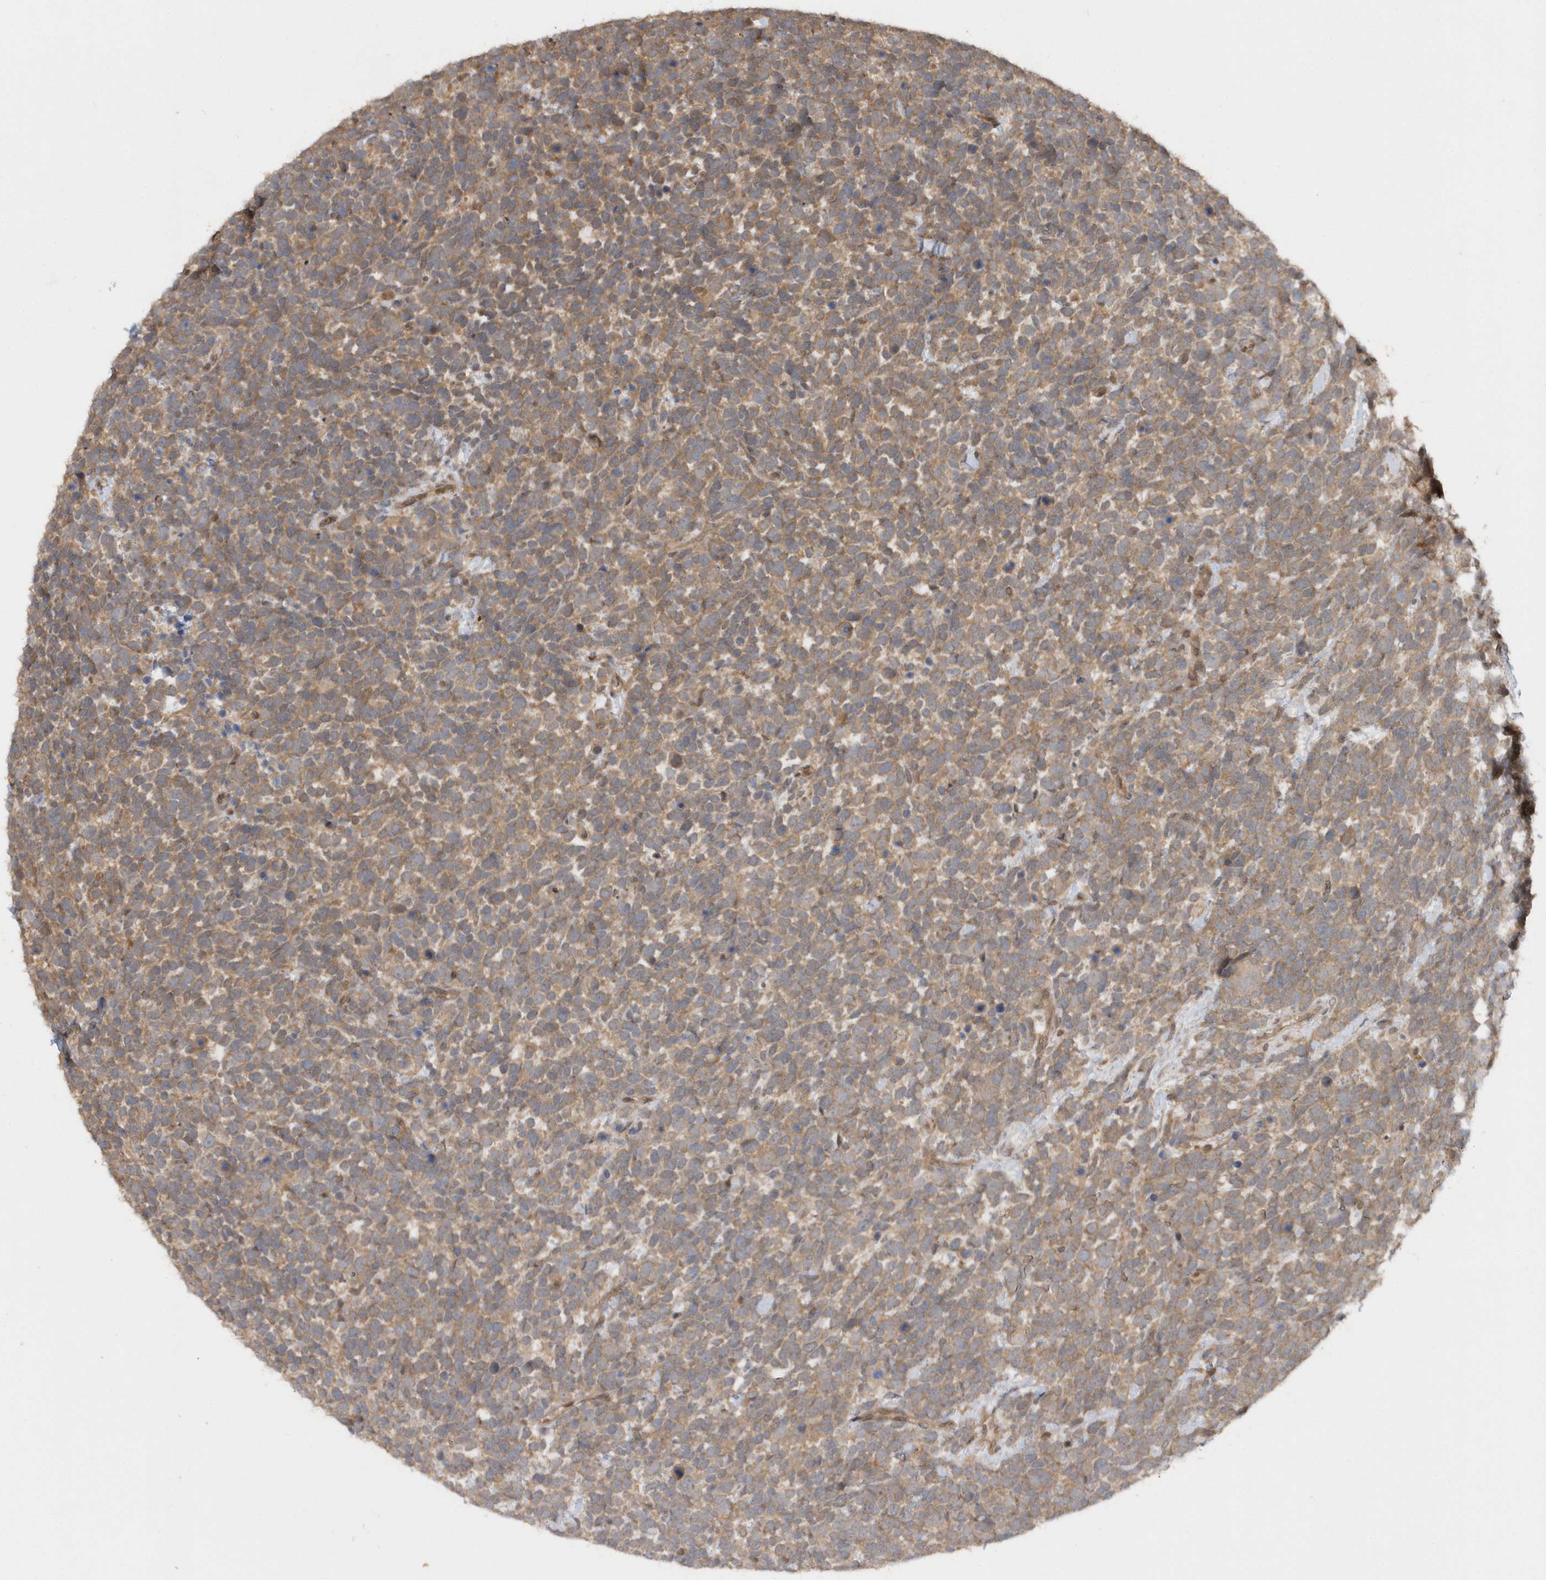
{"staining": {"intensity": "moderate", "quantity": ">75%", "location": "cytoplasmic/membranous"}, "tissue": "urothelial cancer", "cell_type": "Tumor cells", "image_type": "cancer", "snomed": [{"axis": "morphology", "description": "Urothelial carcinoma, High grade"}, {"axis": "topography", "description": "Urinary bladder"}], "caption": "Immunohistochemistry (IHC) histopathology image of human urothelial cancer stained for a protein (brown), which reveals medium levels of moderate cytoplasmic/membranous positivity in approximately >75% of tumor cells.", "gene": "RPE", "patient": {"sex": "female", "age": 82}}